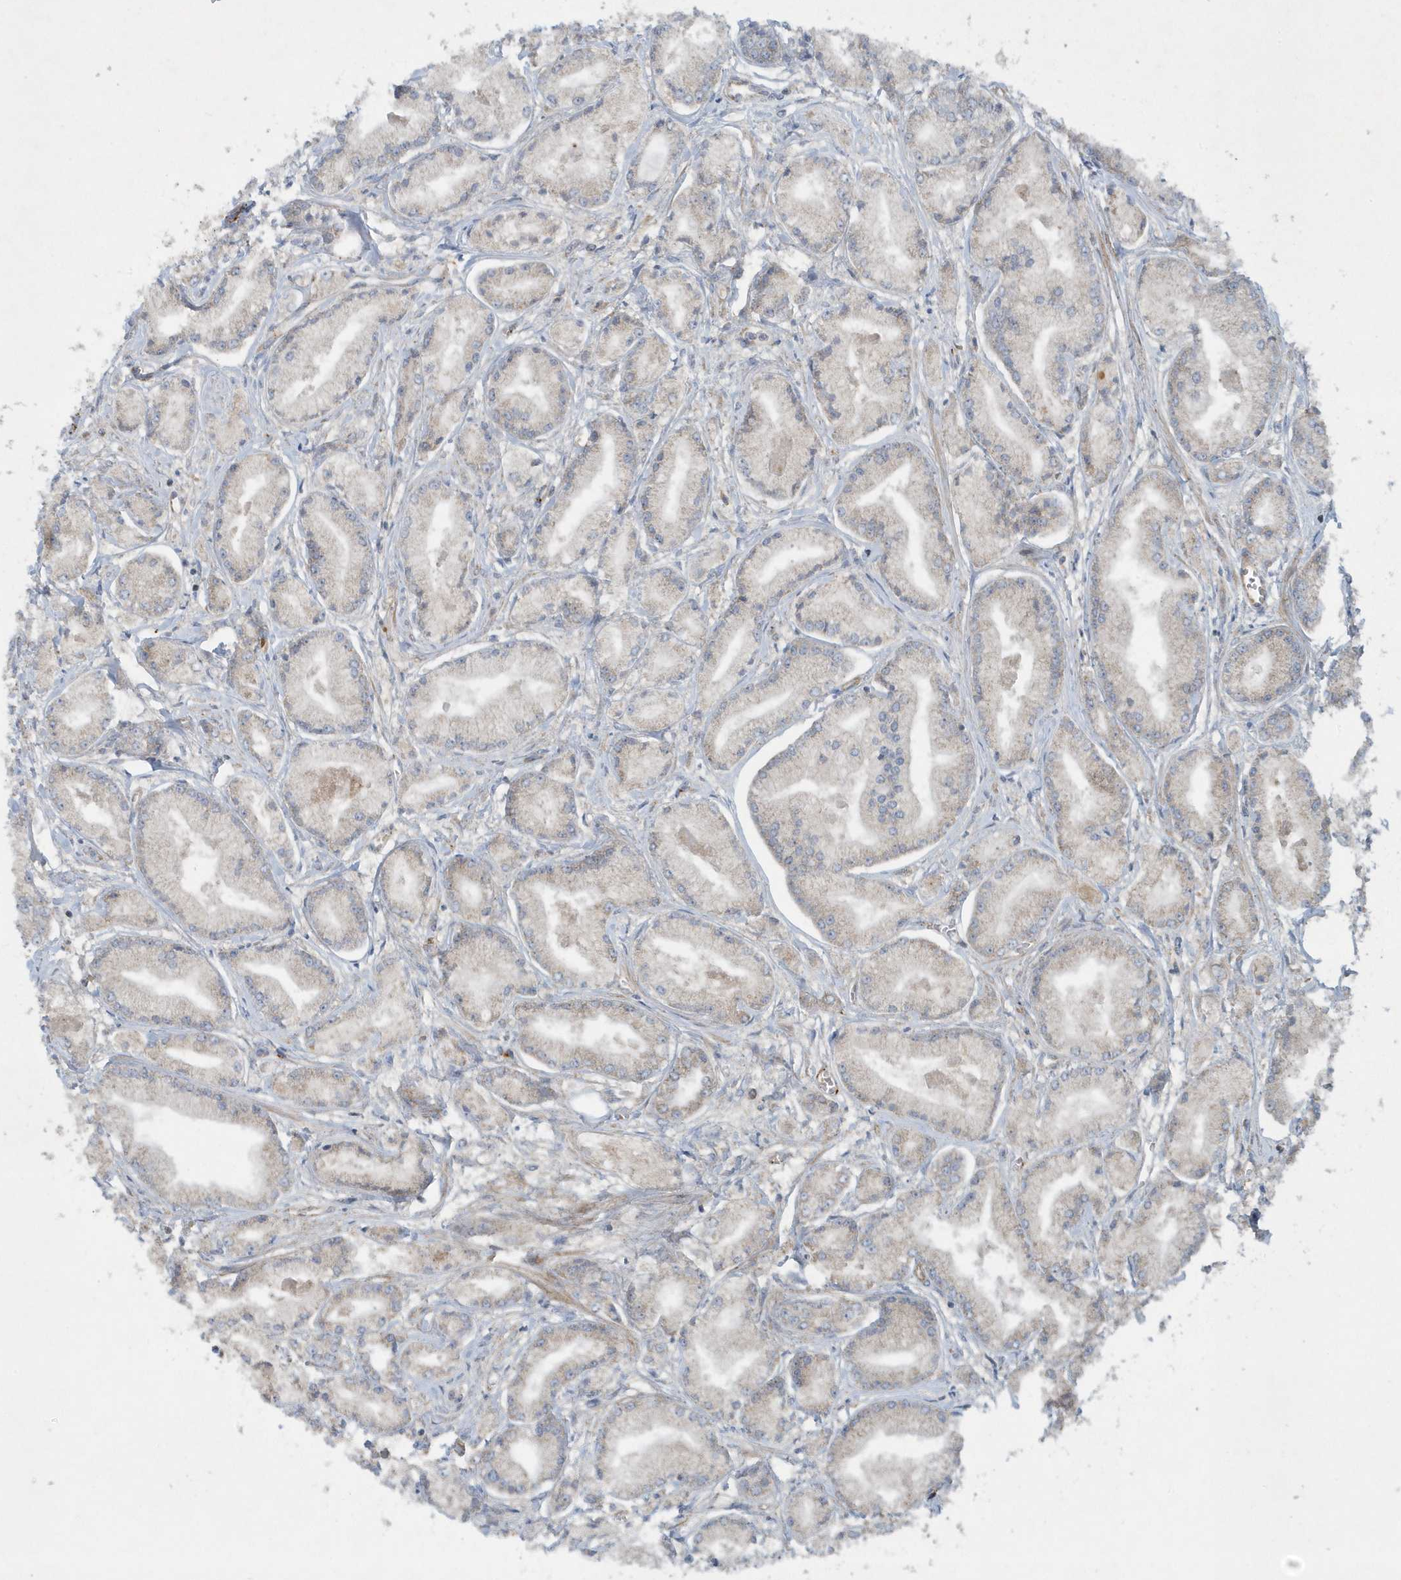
{"staining": {"intensity": "weak", "quantity": "<25%", "location": "cytoplasmic/membranous"}, "tissue": "prostate cancer", "cell_type": "Tumor cells", "image_type": "cancer", "snomed": [{"axis": "morphology", "description": "Adenocarcinoma, Low grade"}, {"axis": "topography", "description": "Prostate"}], "caption": "This is a image of immunohistochemistry staining of prostate low-grade adenocarcinoma, which shows no expression in tumor cells. (DAB (3,3'-diaminobenzidine) immunohistochemistry (IHC) visualized using brightfield microscopy, high magnification).", "gene": "SLC38A2", "patient": {"sex": "male", "age": 60}}